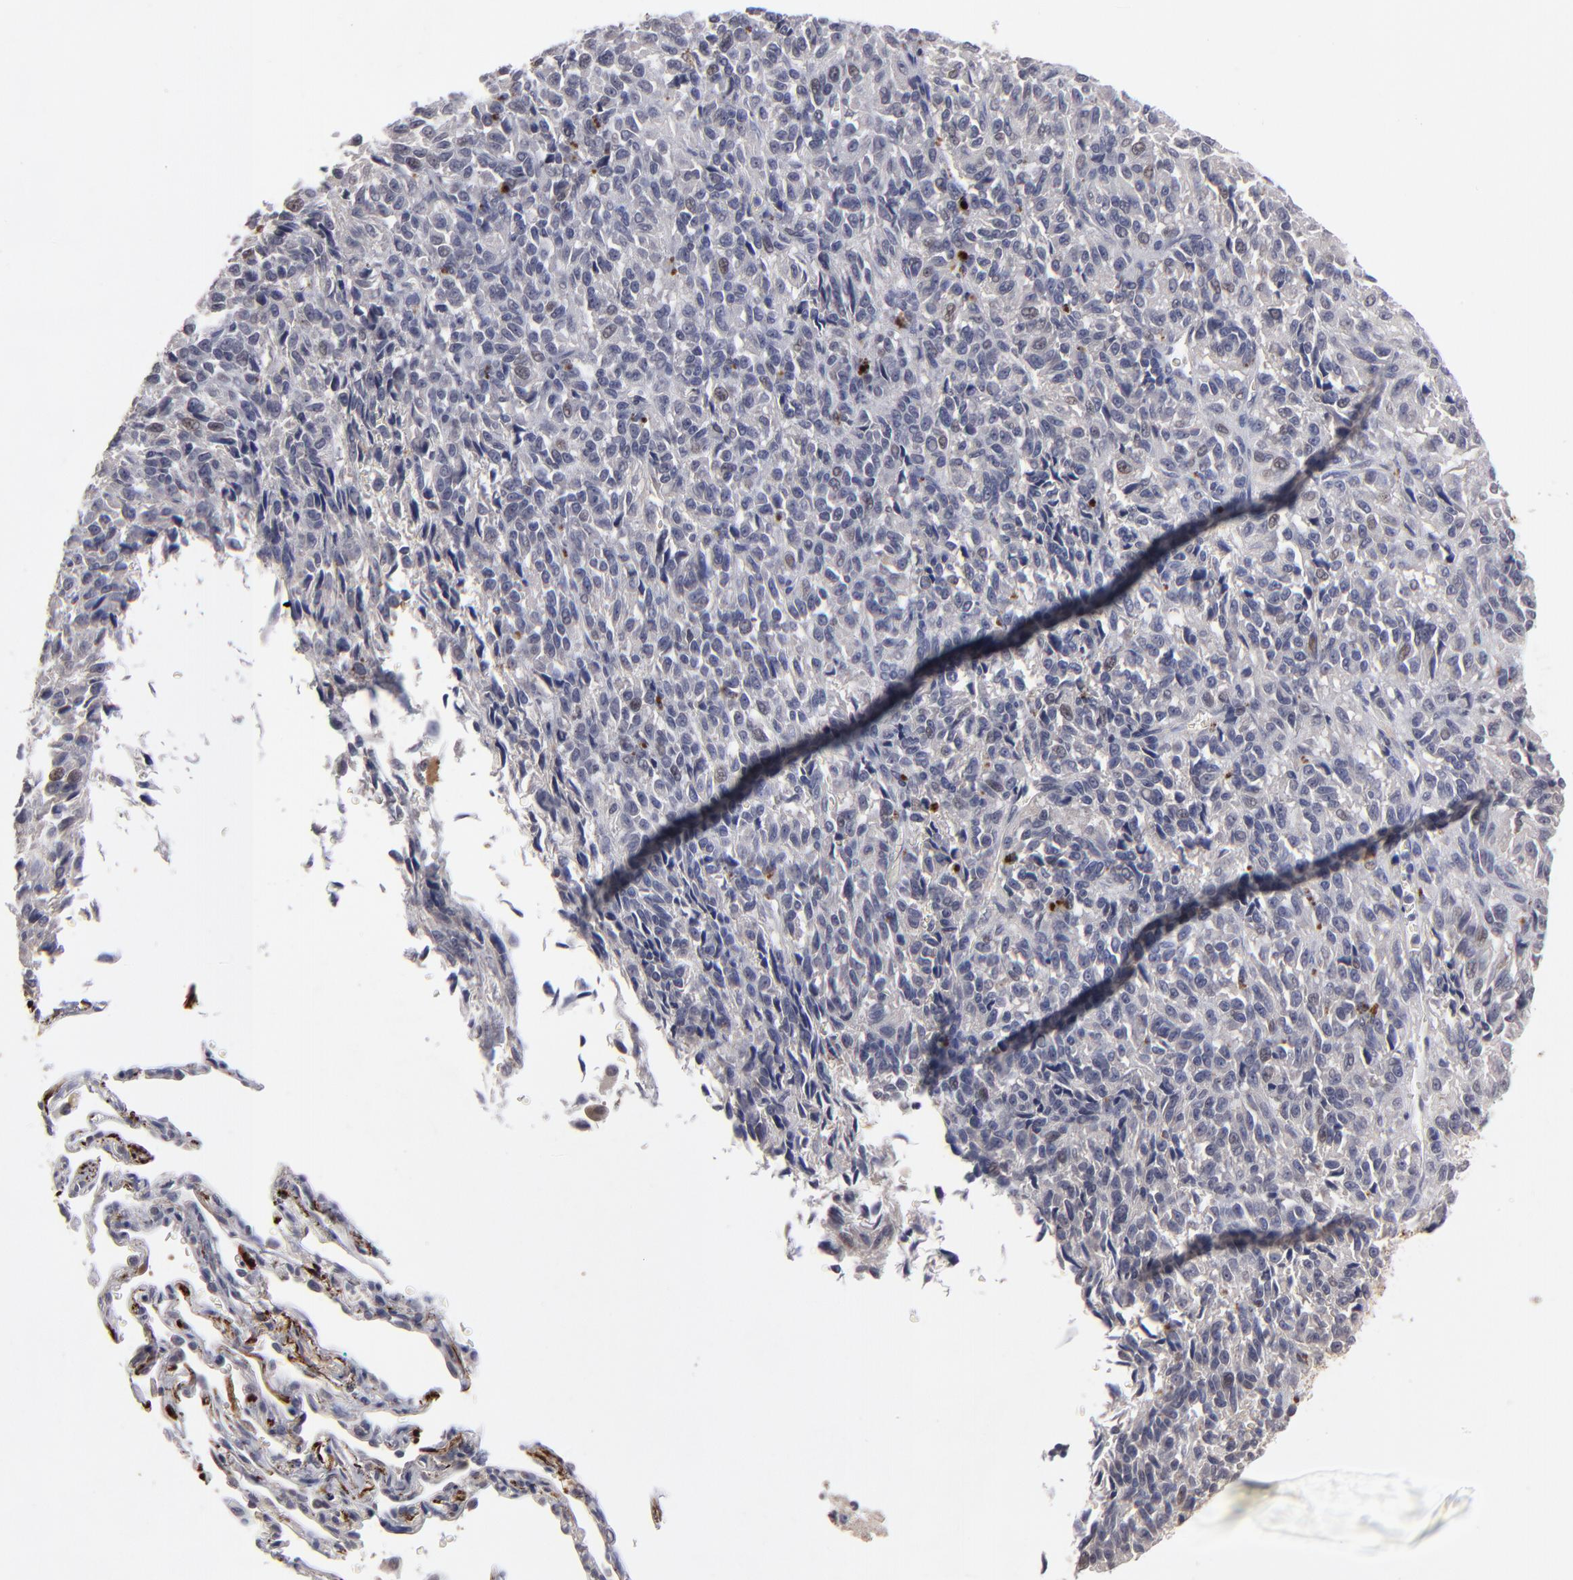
{"staining": {"intensity": "weak", "quantity": "<25%", "location": "cytoplasmic/membranous"}, "tissue": "melanoma", "cell_type": "Tumor cells", "image_type": "cancer", "snomed": [{"axis": "morphology", "description": "Malignant melanoma, Metastatic site"}, {"axis": "topography", "description": "Lung"}], "caption": "Micrograph shows no protein staining in tumor cells of malignant melanoma (metastatic site) tissue.", "gene": "GPM6B", "patient": {"sex": "male", "age": 64}}